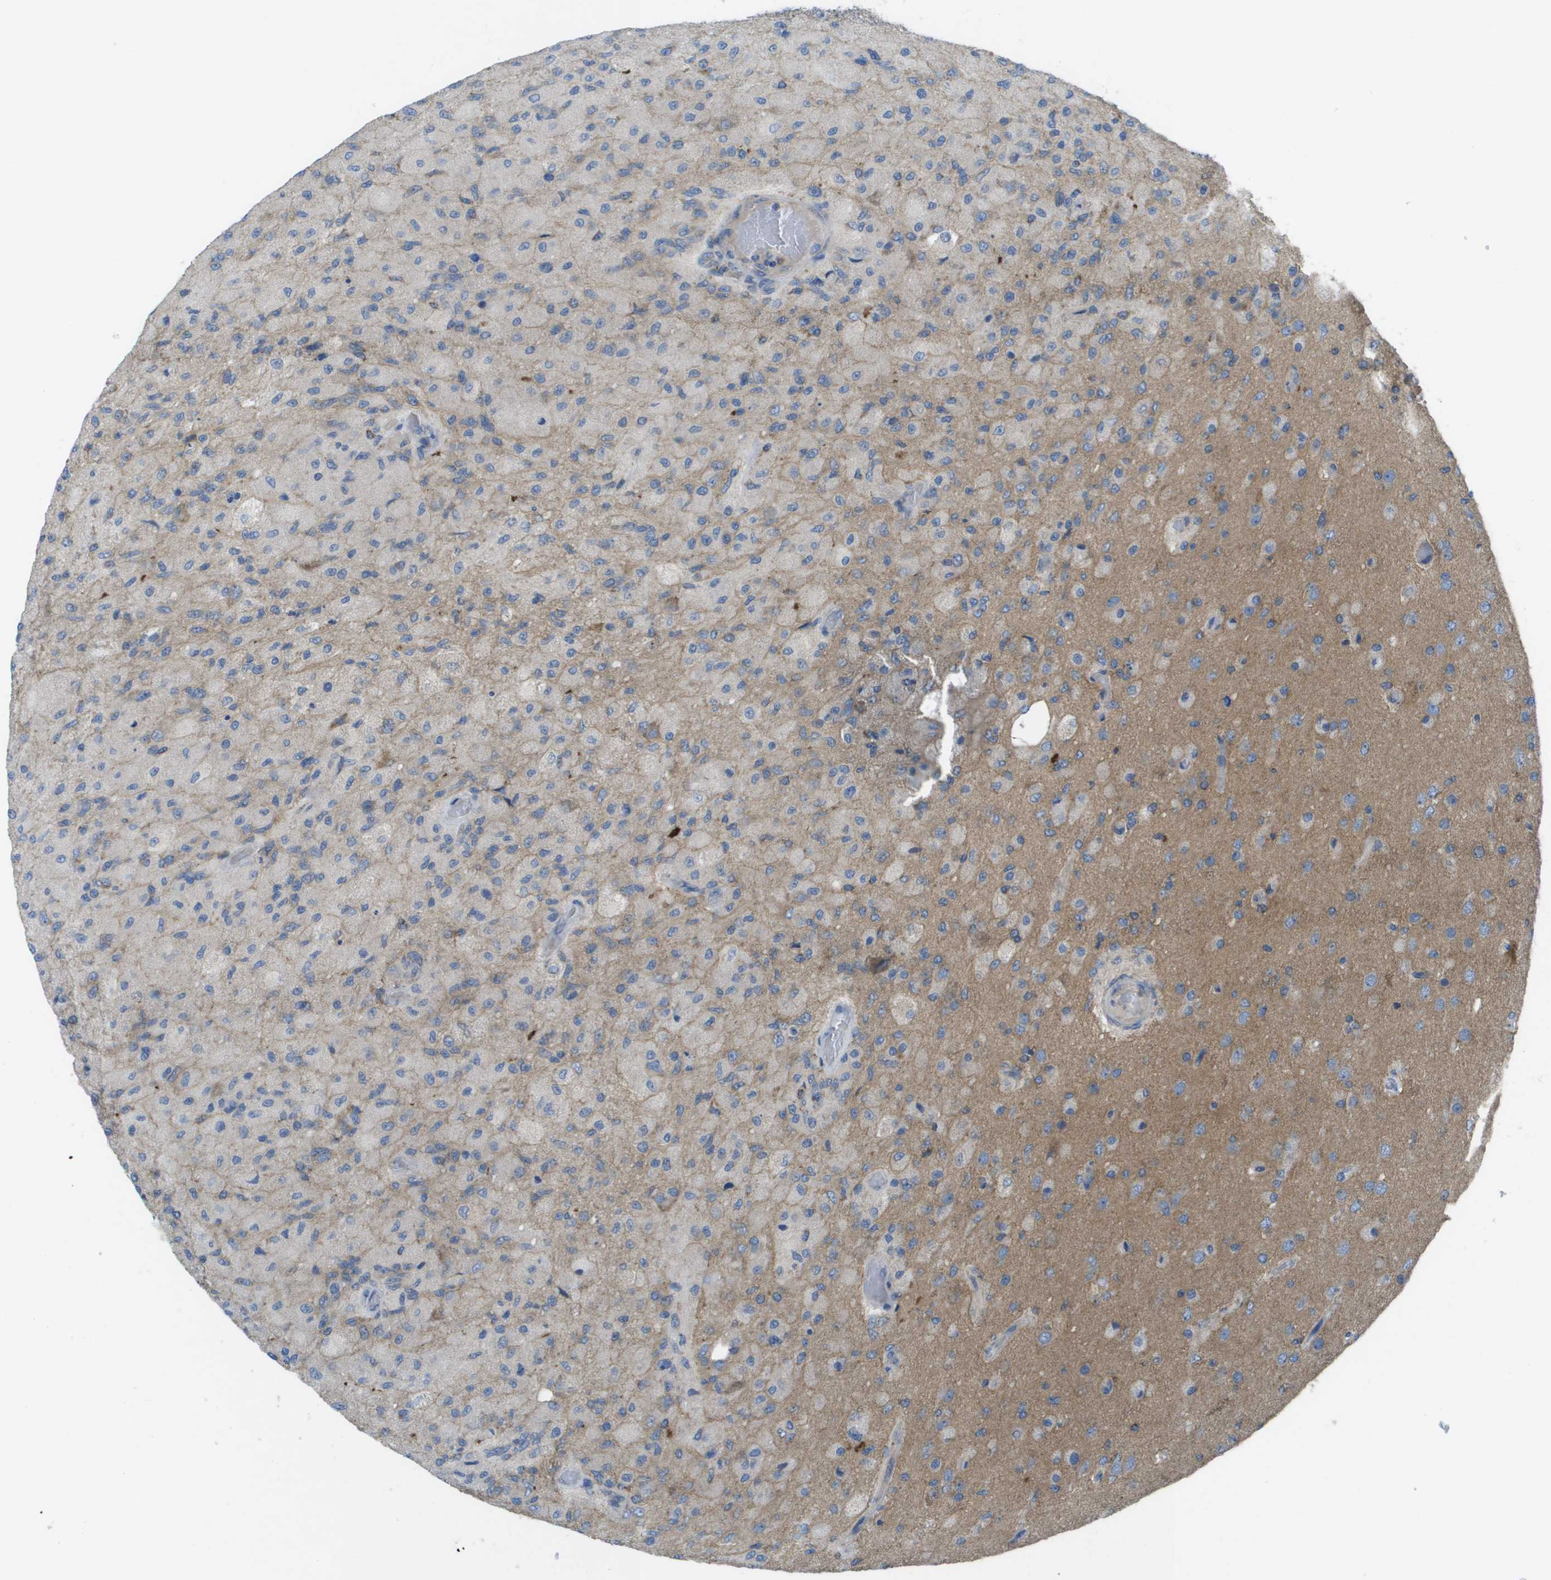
{"staining": {"intensity": "negative", "quantity": "none", "location": "none"}, "tissue": "glioma", "cell_type": "Tumor cells", "image_type": "cancer", "snomed": [{"axis": "morphology", "description": "Normal tissue, NOS"}, {"axis": "morphology", "description": "Glioma, malignant, High grade"}, {"axis": "topography", "description": "Cerebral cortex"}], "caption": "A micrograph of glioma stained for a protein reveals no brown staining in tumor cells.", "gene": "CLCN2", "patient": {"sex": "male", "age": 77}}